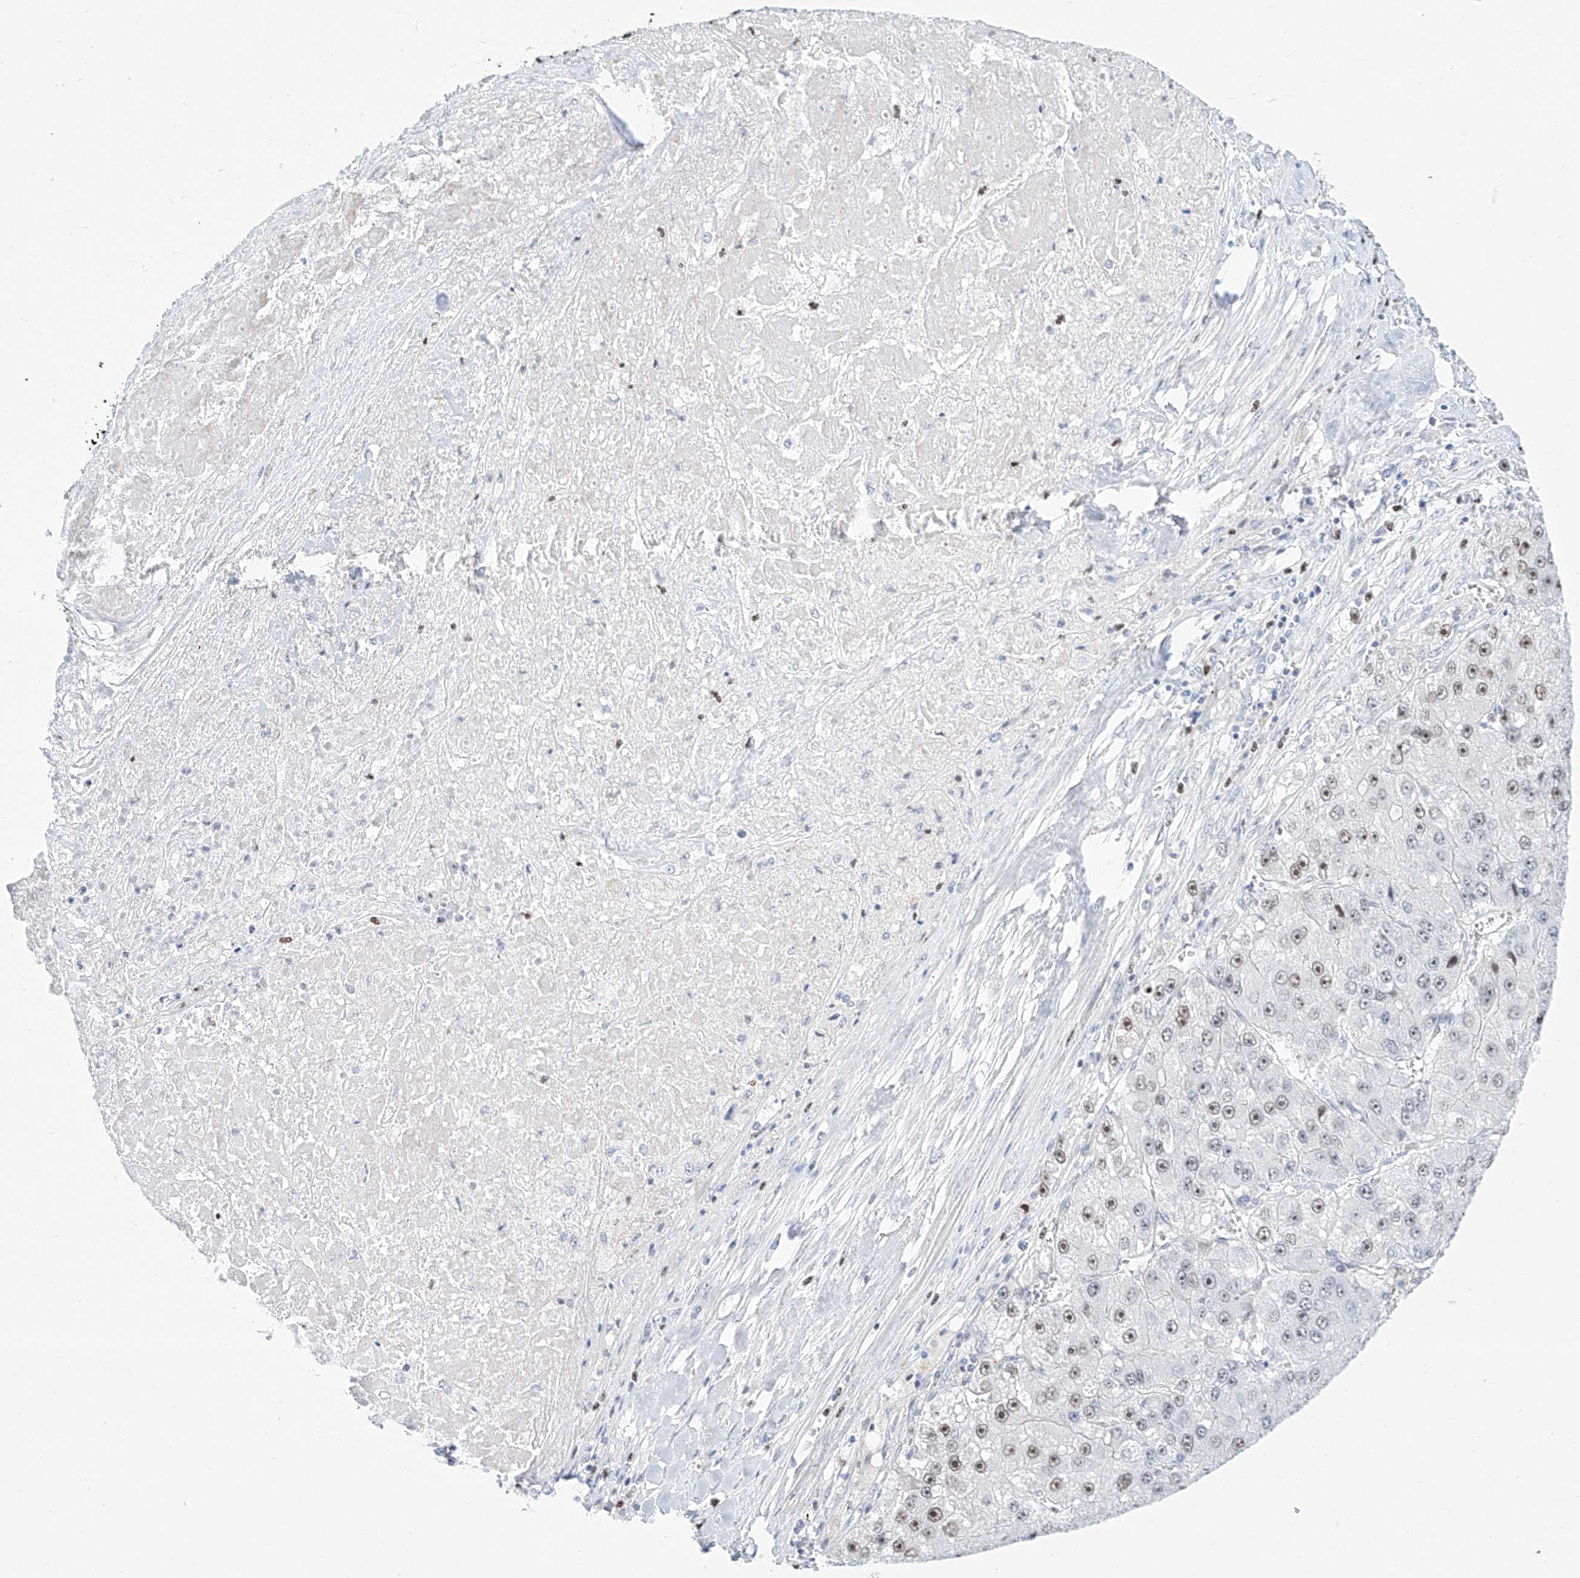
{"staining": {"intensity": "weak", "quantity": ">75%", "location": "nuclear"}, "tissue": "liver cancer", "cell_type": "Tumor cells", "image_type": "cancer", "snomed": [{"axis": "morphology", "description": "Carcinoma, Hepatocellular, NOS"}, {"axis": "topography", "description": "Liver"}], "caption": "An image of human liver hepatocellular carcinoma stained for a protein exhibits weak nuclear brown staining in tumor cells.", "gene": "SNU13", "patient": {"sex": "female", "age": 73}}